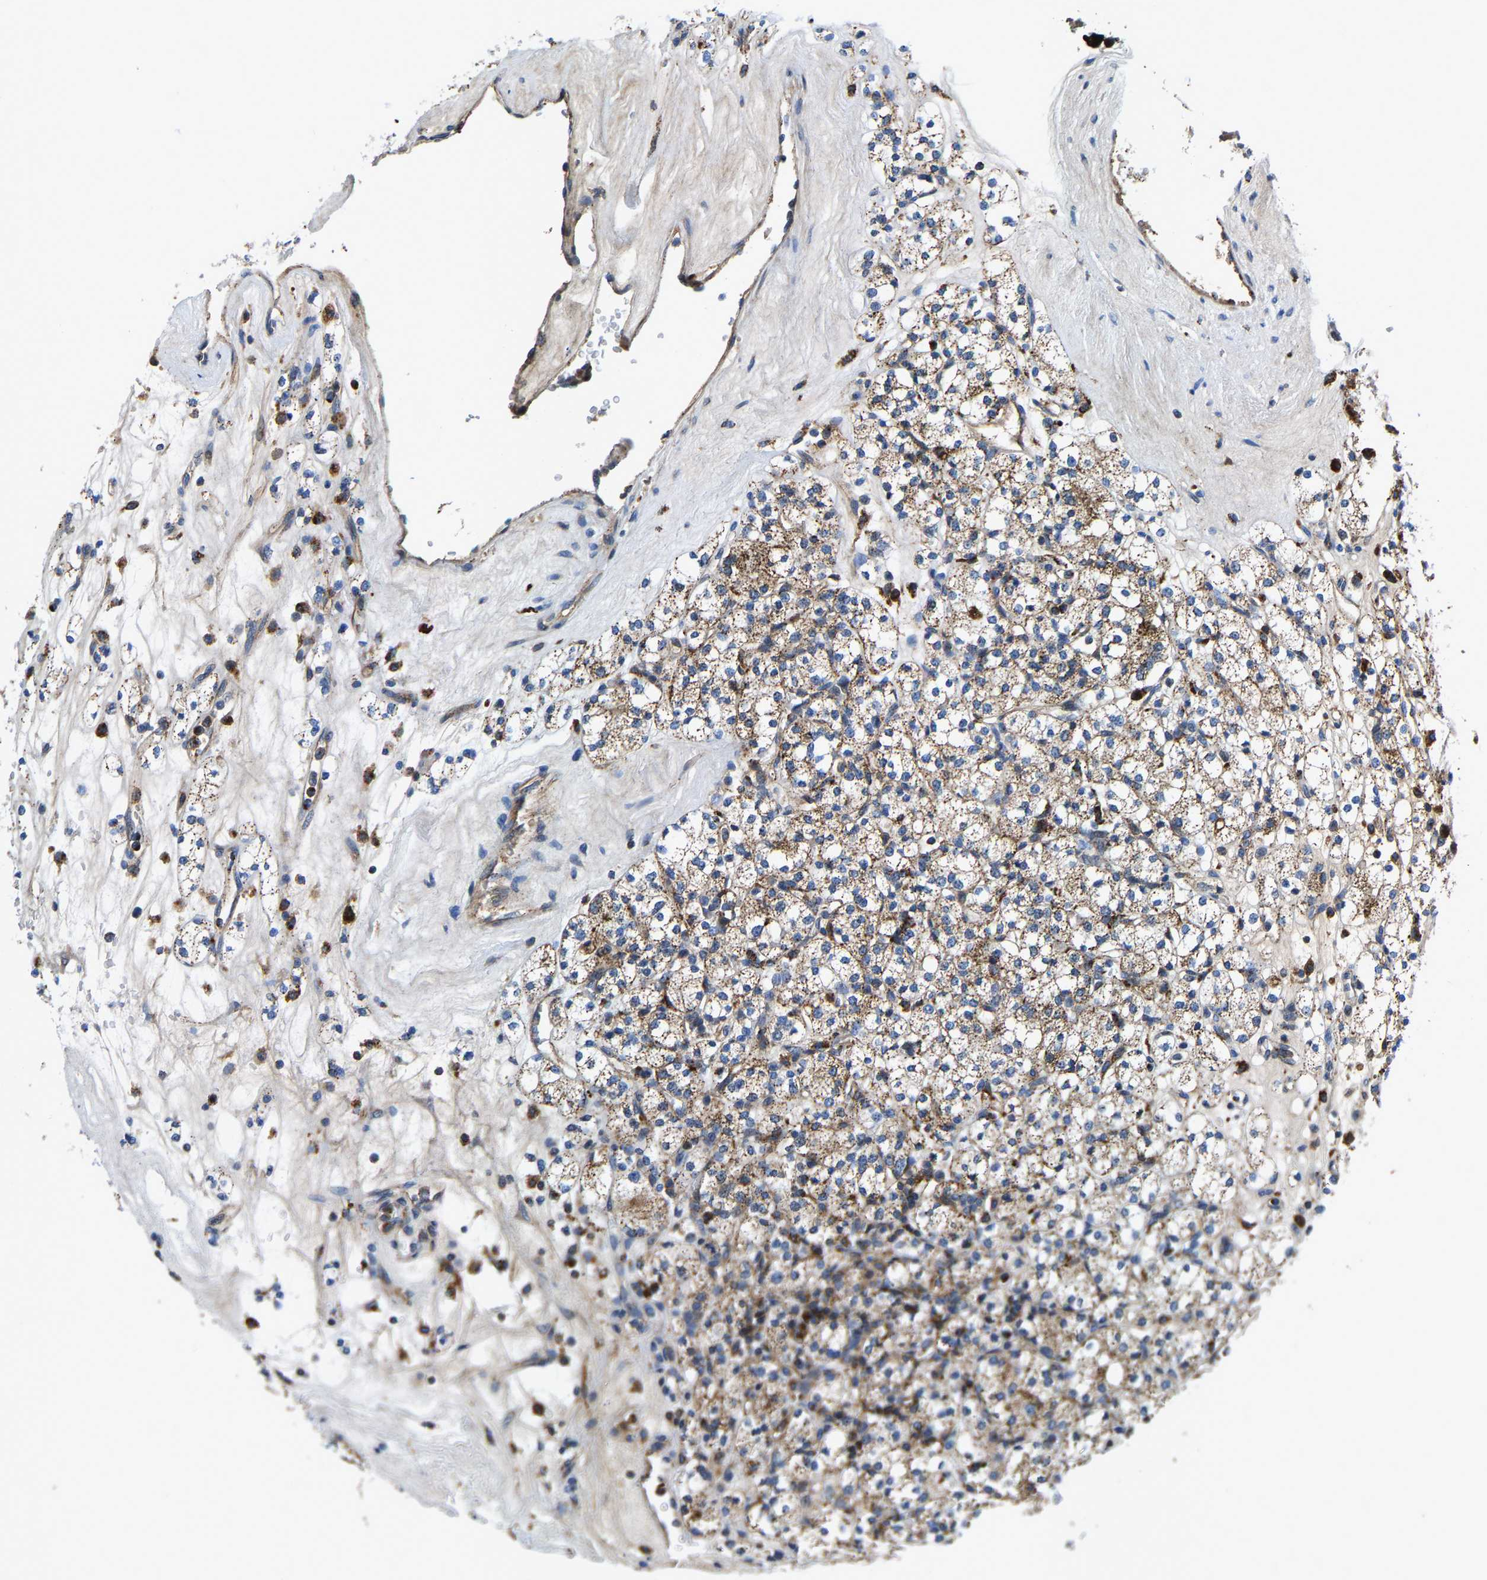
{"staining": {"intensity": "moderate", "quantity": "25%-75%", "location": "cytoplasmic/membranous"}, "tissue": "renal cancer", "cell_type": "Tumor cells", "image_type": "cancer", "snomed": [{"axis": "morphology", "description": "Adenocarcinoma, NOS"}, {"axis": "topography", "description": "Kidney"}], "caption": "Adenocarcinoma (renal) stained for a protein displays moderate cytoplasmic/membranous positivity in tumor cells. The staining was performed using DAB to visualize the protein expression in brown, while the nuclei were stained in blue with hematoxylin (Magnification: 20x).", "gene": "DPP7", "patient": {"sex": "male", "age": 77}}